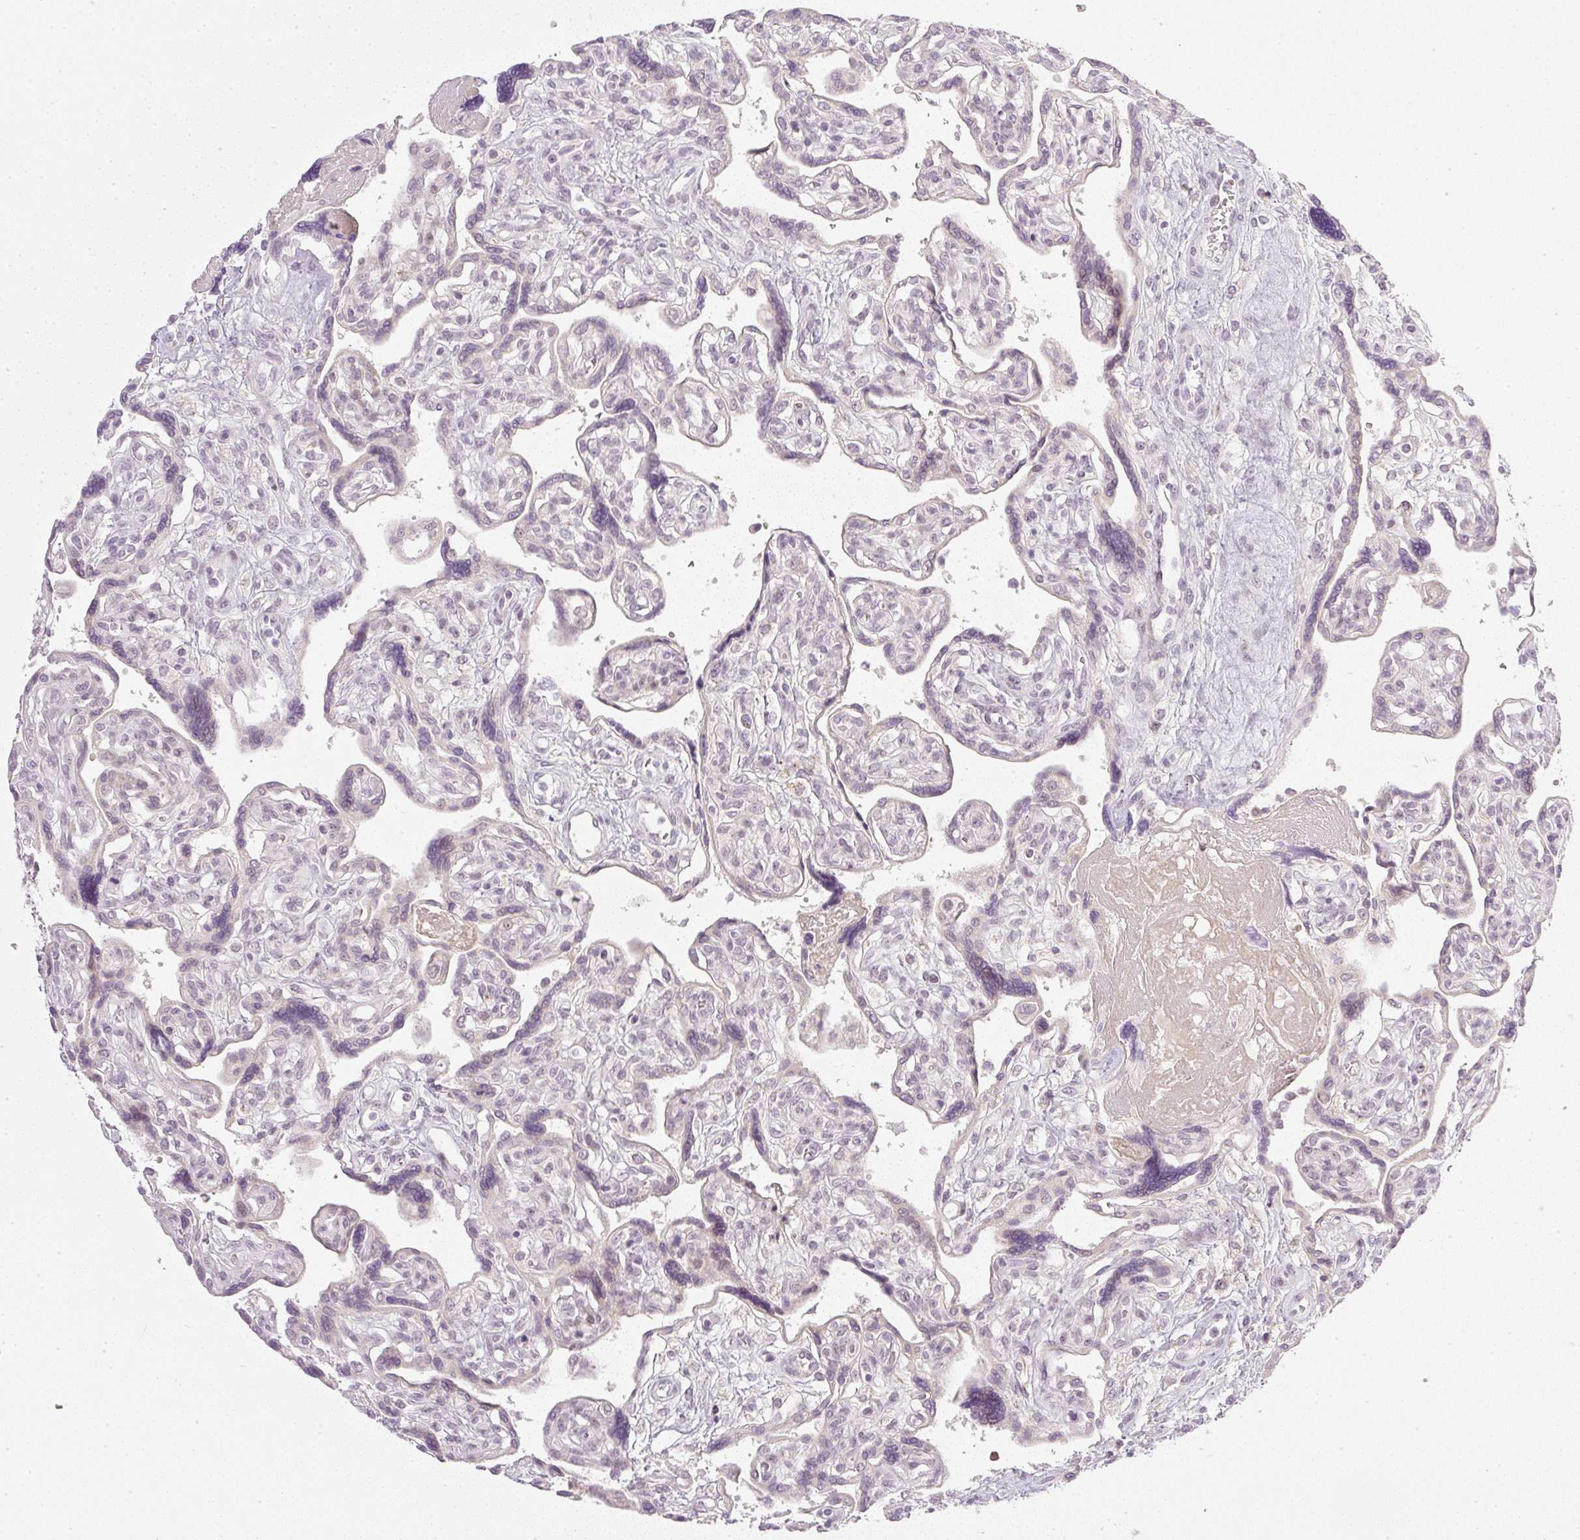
{"staining": {"intensity": "negative", "quantity": "none", "location": "none"}, "tissue": "placenta", "cell_type": "Decidual cells", "image_type": "normal", "snomed": [{"axis": "morphology", "description": "Normal tissue, NOS"}, {"axis": "topography", "description": "Placenta"}], "caption": "DAB immunohistochemical staining of unremarkable placenta reveals no significant expression in decidual cells. Nuclei are stained in blue.", "gene": "AAR2", "patient": {"sex": "female", "age": 39}}